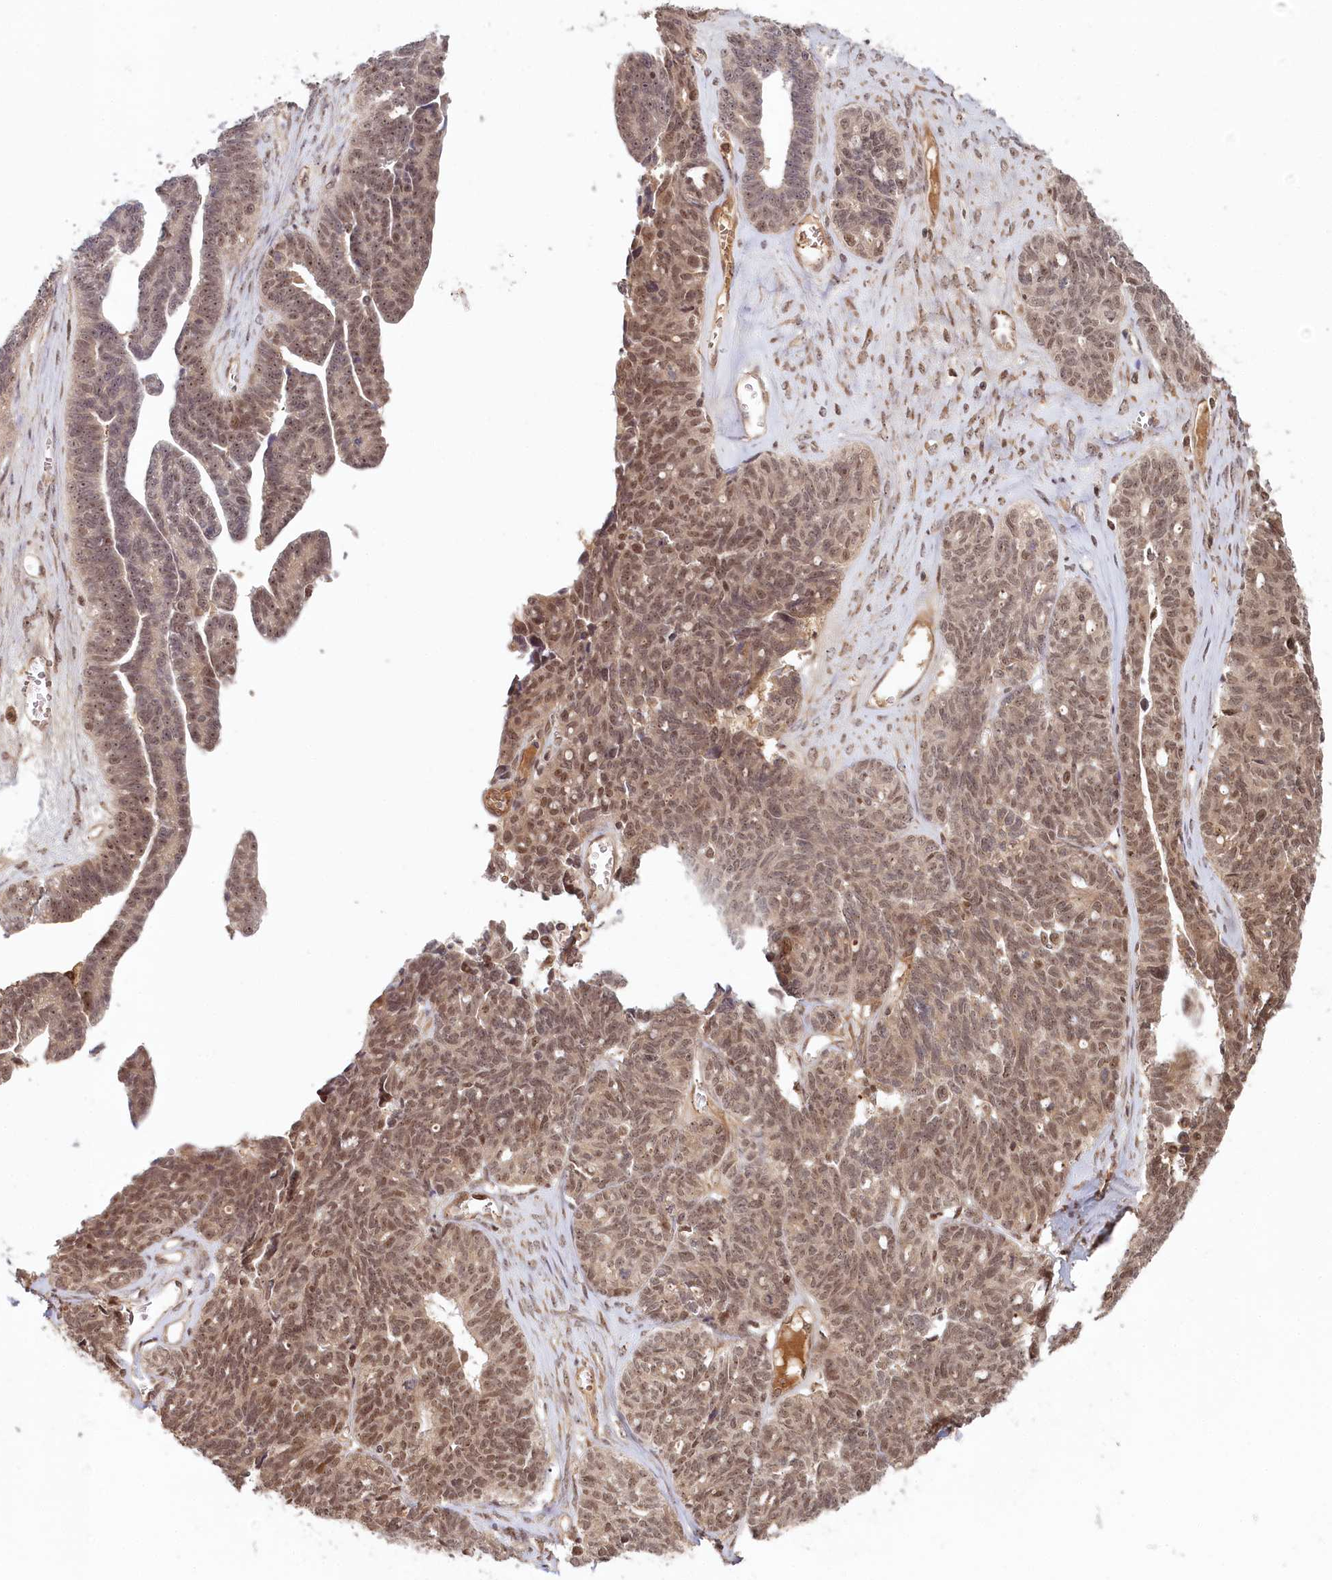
{"staining": {"intensity": "moderate", "quantity": ">75%", "location": "nuclear"}, "tissue": "ovarian cancer", "cell_type": "Tumor cells", "image_type": "cancer", "snomed": [{"axis": "morphology", "description": "Cystadenocarcinoma, serous, NOS"}, {"axis": "topography", "description": "Ovary"}], "caption": "High-magnification brightfield microscopy of ovarian cancer (serous cystadenocarcinoma) stained with DAB (brown) and counterstained with hematoxylin (blue). tumor cells exhibit moderate nuclear positivity is seen in approximately>75% of cells. (DAB (3,3'-diaminobenzidine) = brown stain, brightfield microscopy at high magnification).", "gene": "WAPL", "patient": {"sex": "female", "age": 79}}